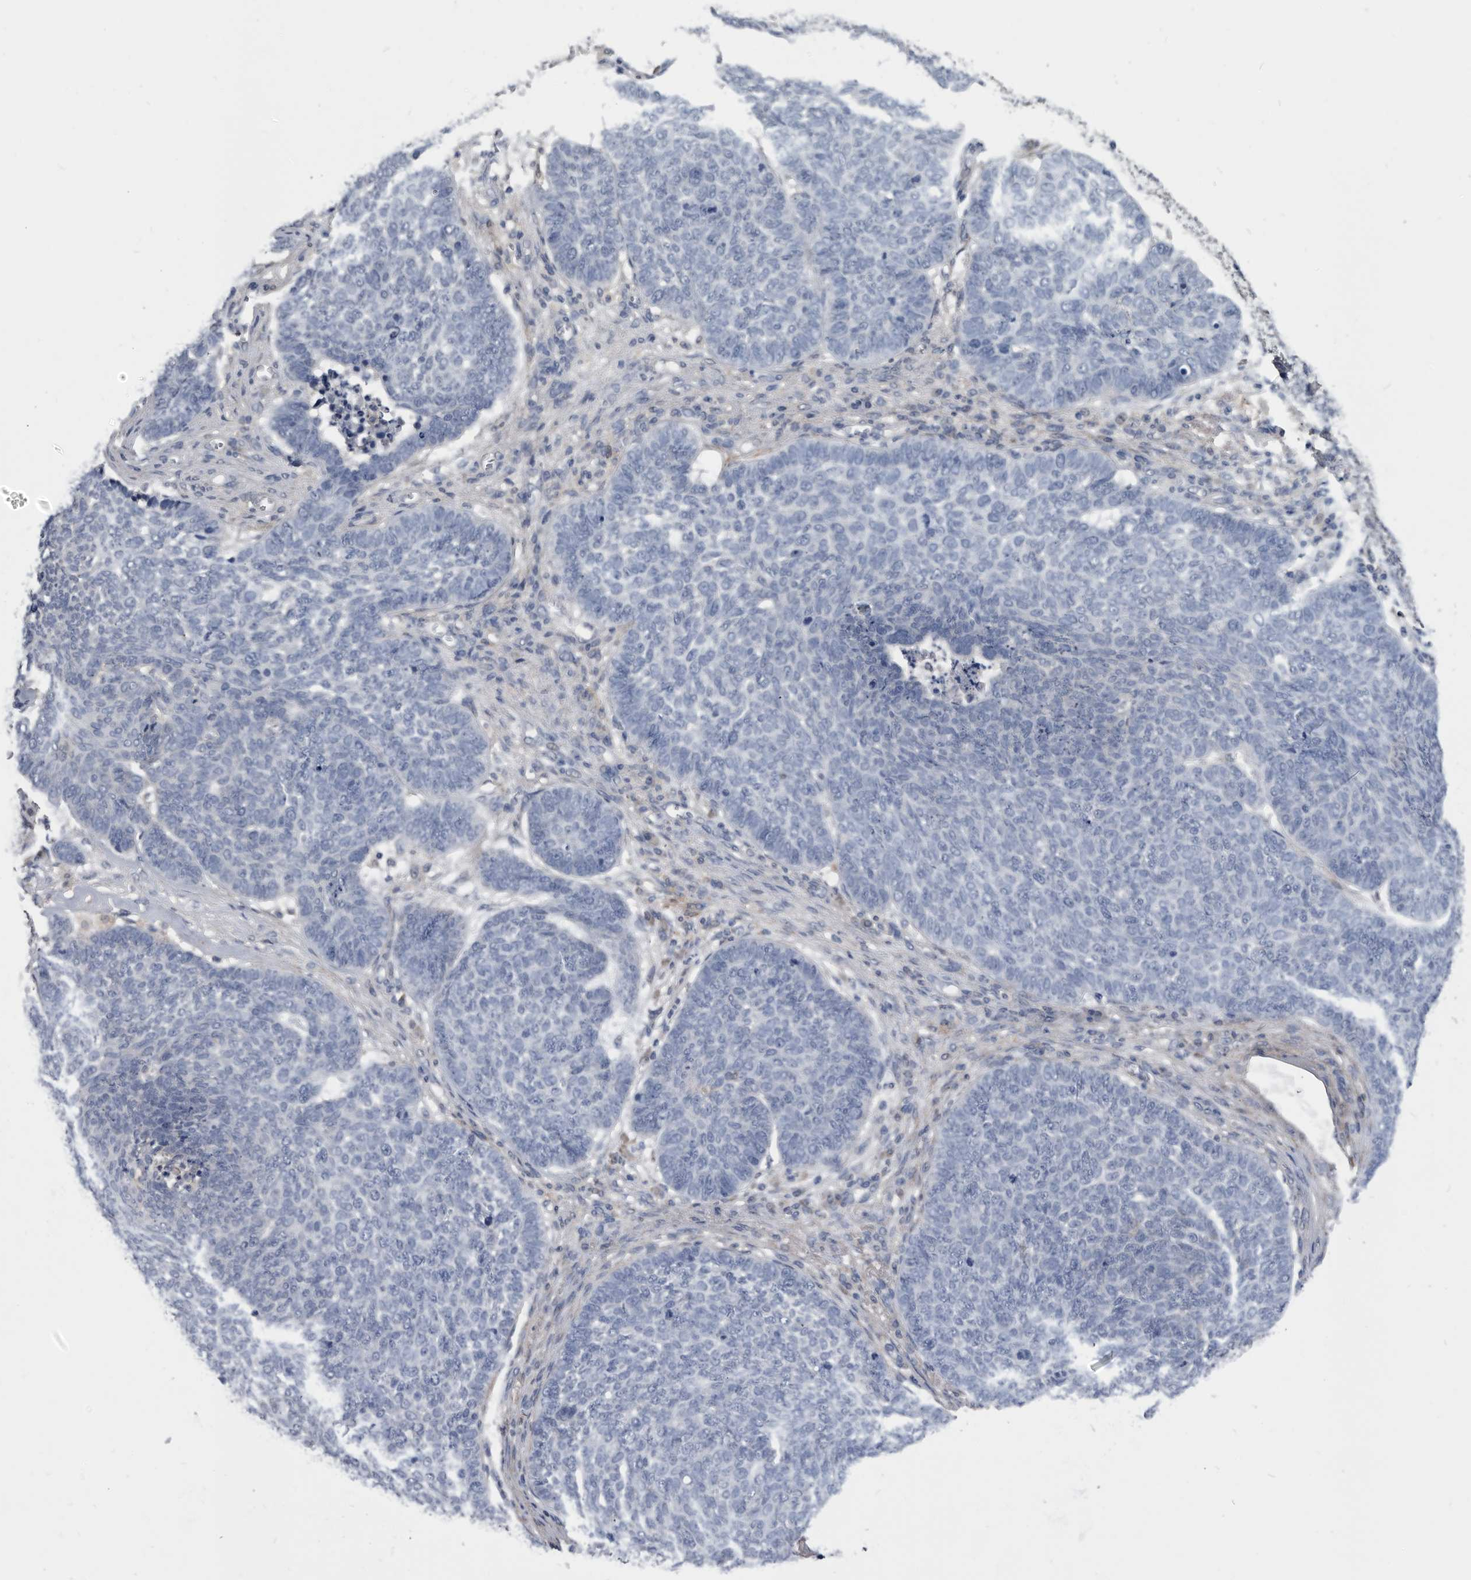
{"staining": {"intensity": "negative", "quantity": "none", "location": "none"}, "tissue": "skin cancer", "cell_type": "Tumor cells", "image_type": "cancer", "snomed": [{"axis": "morphology", "description": "Basal cell carcinoma"}, {"axis": "topography", "description": "Skin"}], "caption": "Tumor cells are negative for brown protein staining in skin cancer (basal cell carcinoma). (Brightfield microscopy of DAB (3,3'-diaminobenzidine) IHC at high magnification).", "gene": "PDXK", "patient": {"sex": "male", "age": 84}}